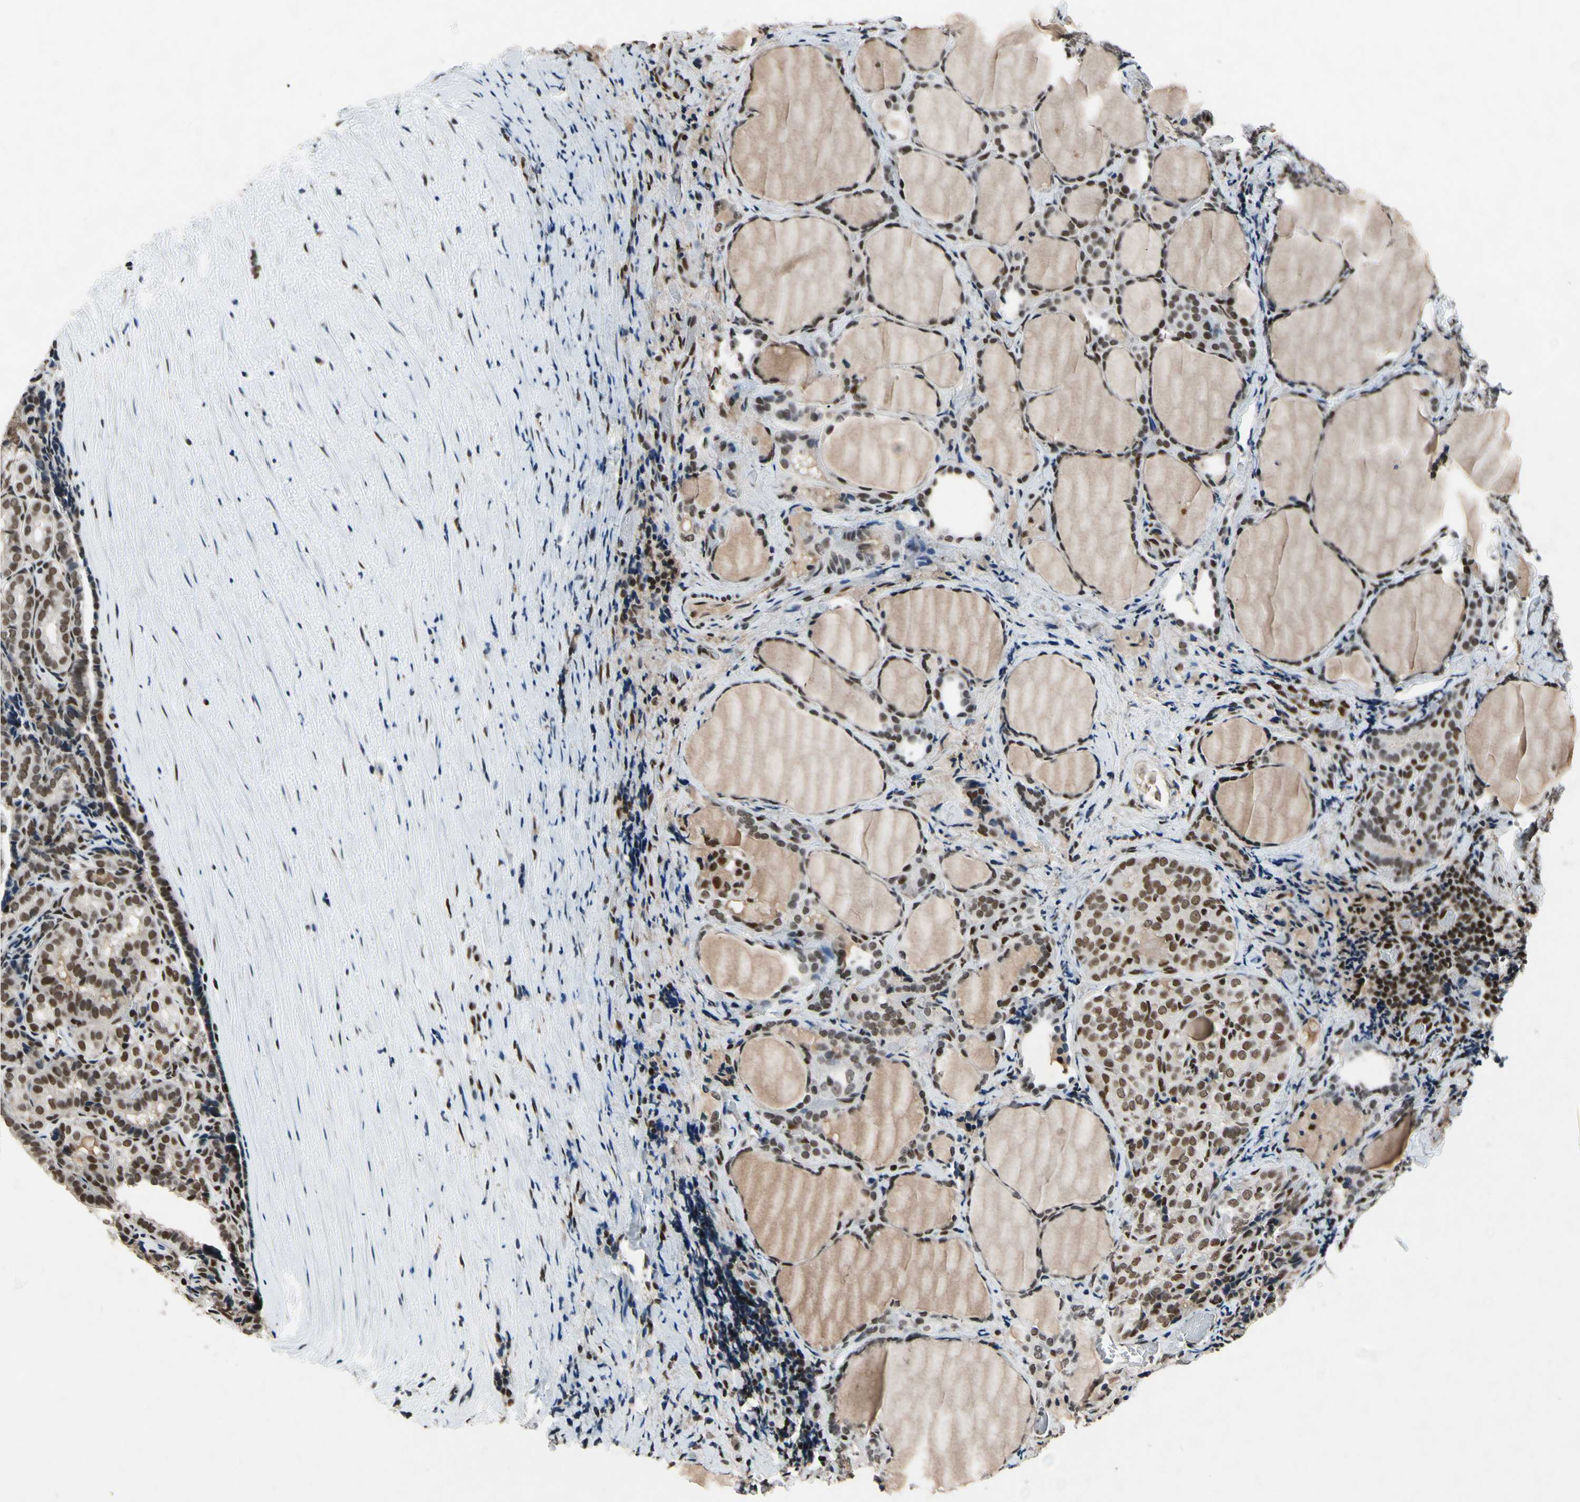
{"staining": {"intensity": "strong", "quantity": ">75%", "location": "nuclear"}, "tissue": "thyroid cancer", "cell_type": "Tumor cells", "image_type": "cancer", "snomed": [{"axis": "morphology", "description": "Normal tissue, NOS"}, {"axis": "morphology", "description": "Papillary adenocarcinoma, NOS"}, {"axis": "topography", "description": "Thyroid gland"}], "caption": "Tumor cells display high levels of strong nuclear positivity in about >75% of cells in thyroid papillary adenocarcinoma.", "gene": "RECQL", "patient": {"sex": "female", "age": 30}}